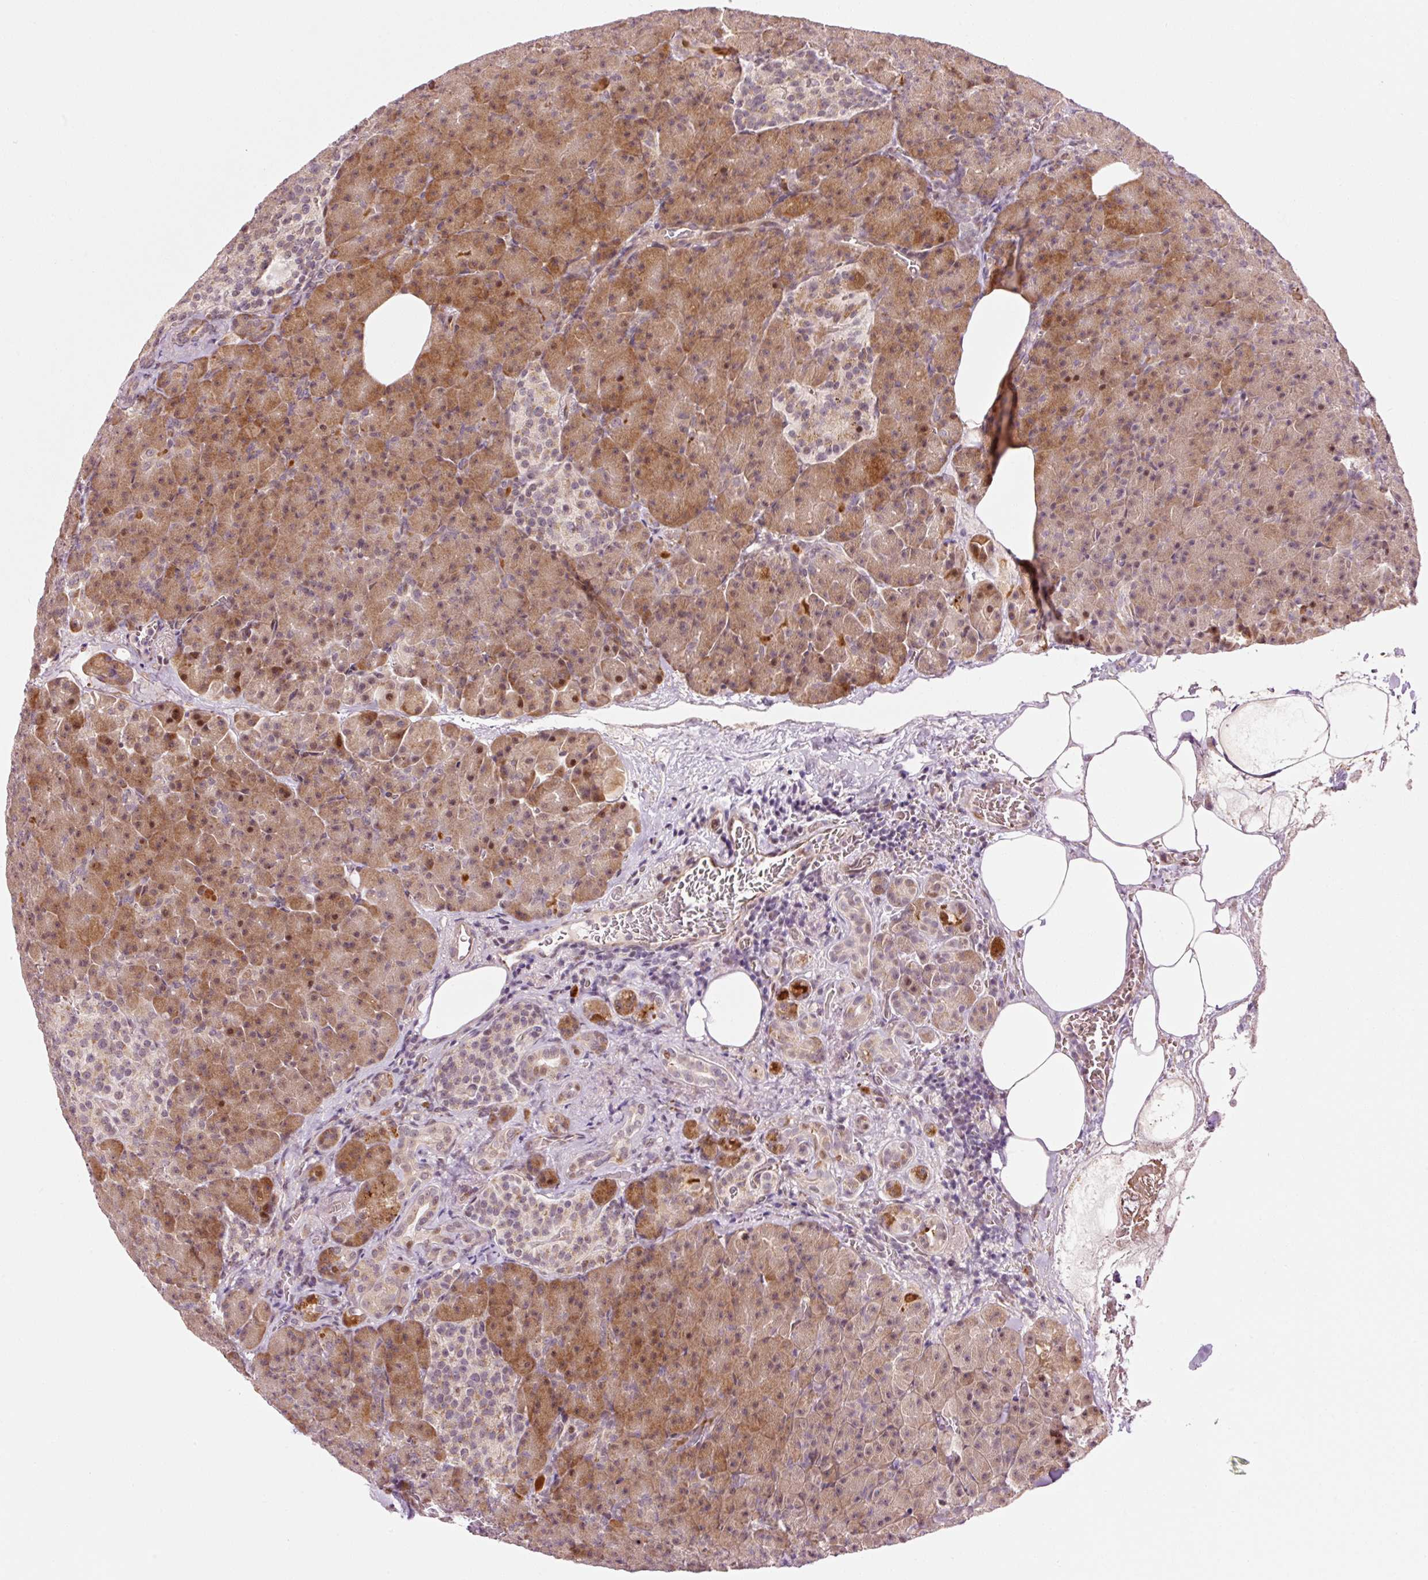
{"staining": {"intensity": "moderate", "quantity": ">75%", "location": "cytoplasmic/membranous,nuclear"}, "tissue": "pancreas", "cell_type": "Exocrine glandular cells", "image_type": "normal", "snomed": [{"axis": "morphology", "description": "Normal tissue, NOS"}, {"axis": "topography", "description": "Pancreas"}], "caption": "Immunohistochemical staining of unremarkable human pancreas exhibits moderate cytoplasmic/membranous,nuclear protein expression in about >75% of exocrine glandular cells.", "gene": "ANKRD20A1", "patient": {"sex": "female", "age": 74}}